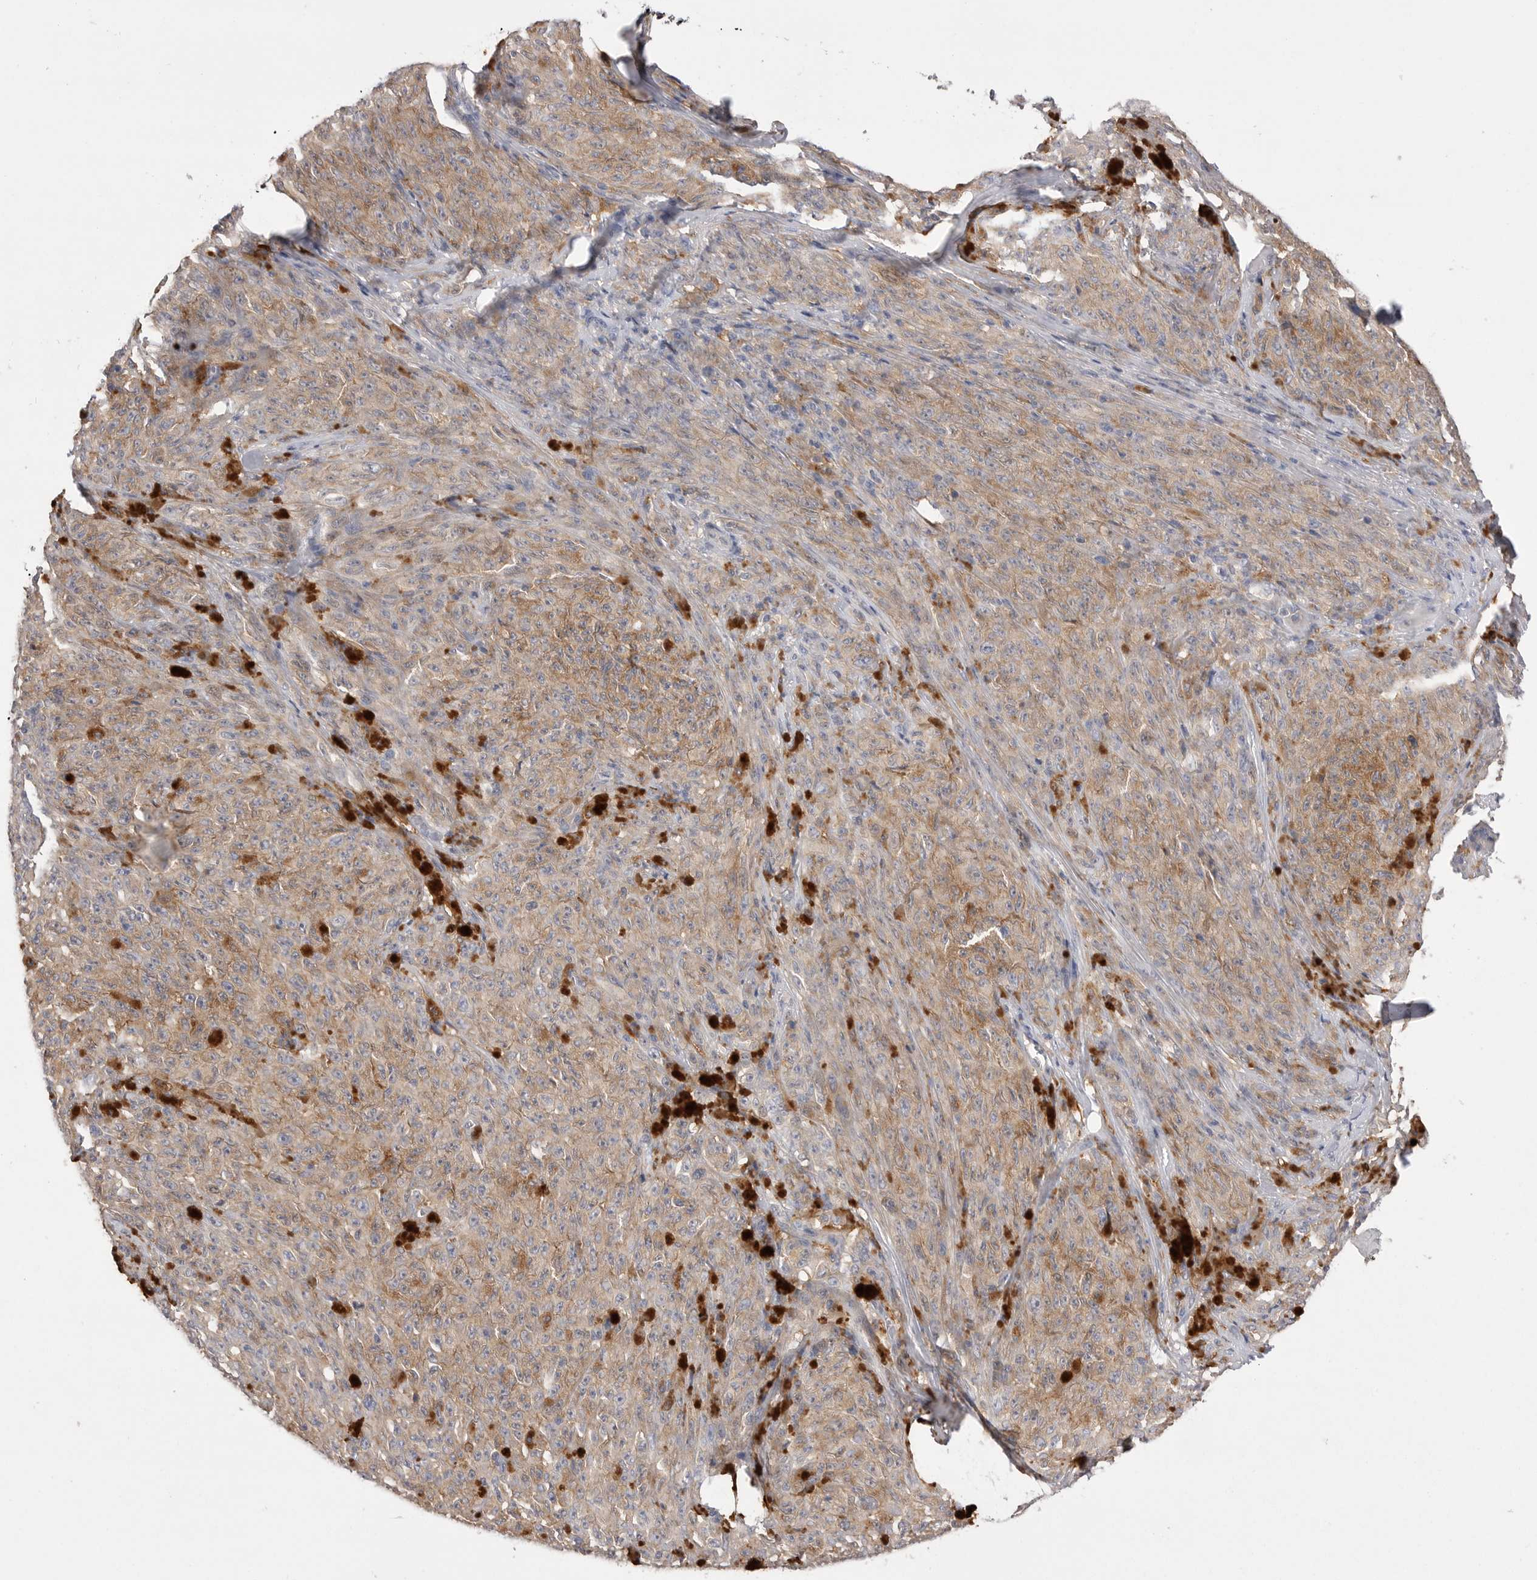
{"staining": {"intensity": "weak", "quantity": ">75%", "location": "cytoplasmic/membranous"}, "tissue": "melanoma", "cell_type": "Tumor cells", "image_type": "cancer", "snomed": [{"axis": "morphology", "description": "Malignant melanoma, NOS"}, {"axis": "topography", "description": "Skin"}], "caption": "Immunohistochemical staining of melanoma demonstrates low levels of weak cytoplasmic/membranous staining in approximately >75% of tumor cells.", "gene": "VAC14", "patient": {"sex": "female", "age": 82}}